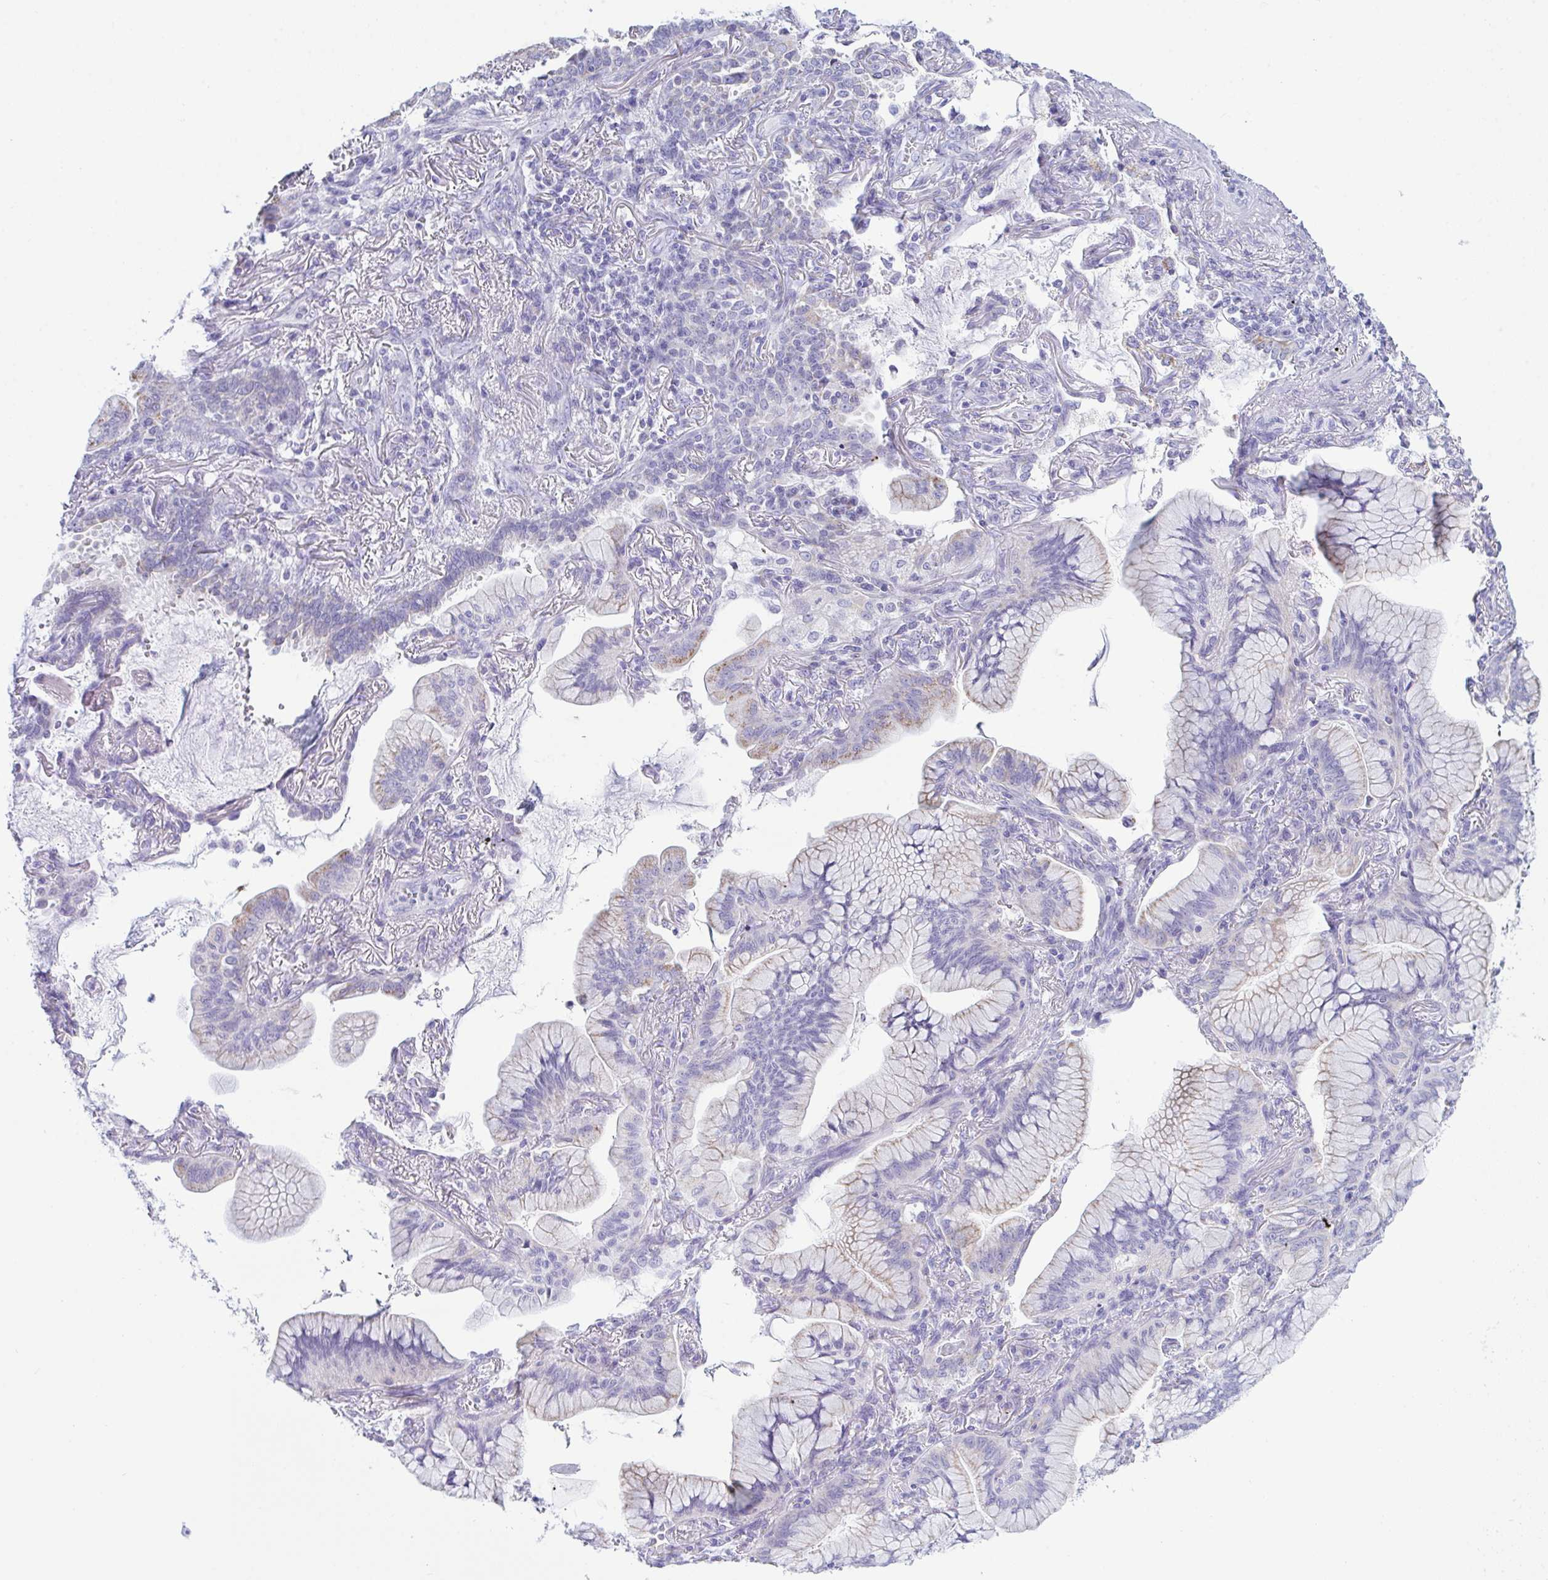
{"staining": {"intensity": "weak", "quantity": "25%-75%", "location": "cytoplasmic/membranous"}, "tissue": "lung cancer", "cell_type": "Tumor cells", "image_type": "cancer", "snomed": [{"axis": "morphology", "description": "Adenocarcinoma, NOS"}, {"axis": "topography", "description": "Lung"}], "caption": "This is a histology image of IHC staining of lung cancer, which shows weak expression in the cytoplasmic/membranous of tumor cells.", "gene": "BBS1", "patient": {"sex": "male", "age": 77}}